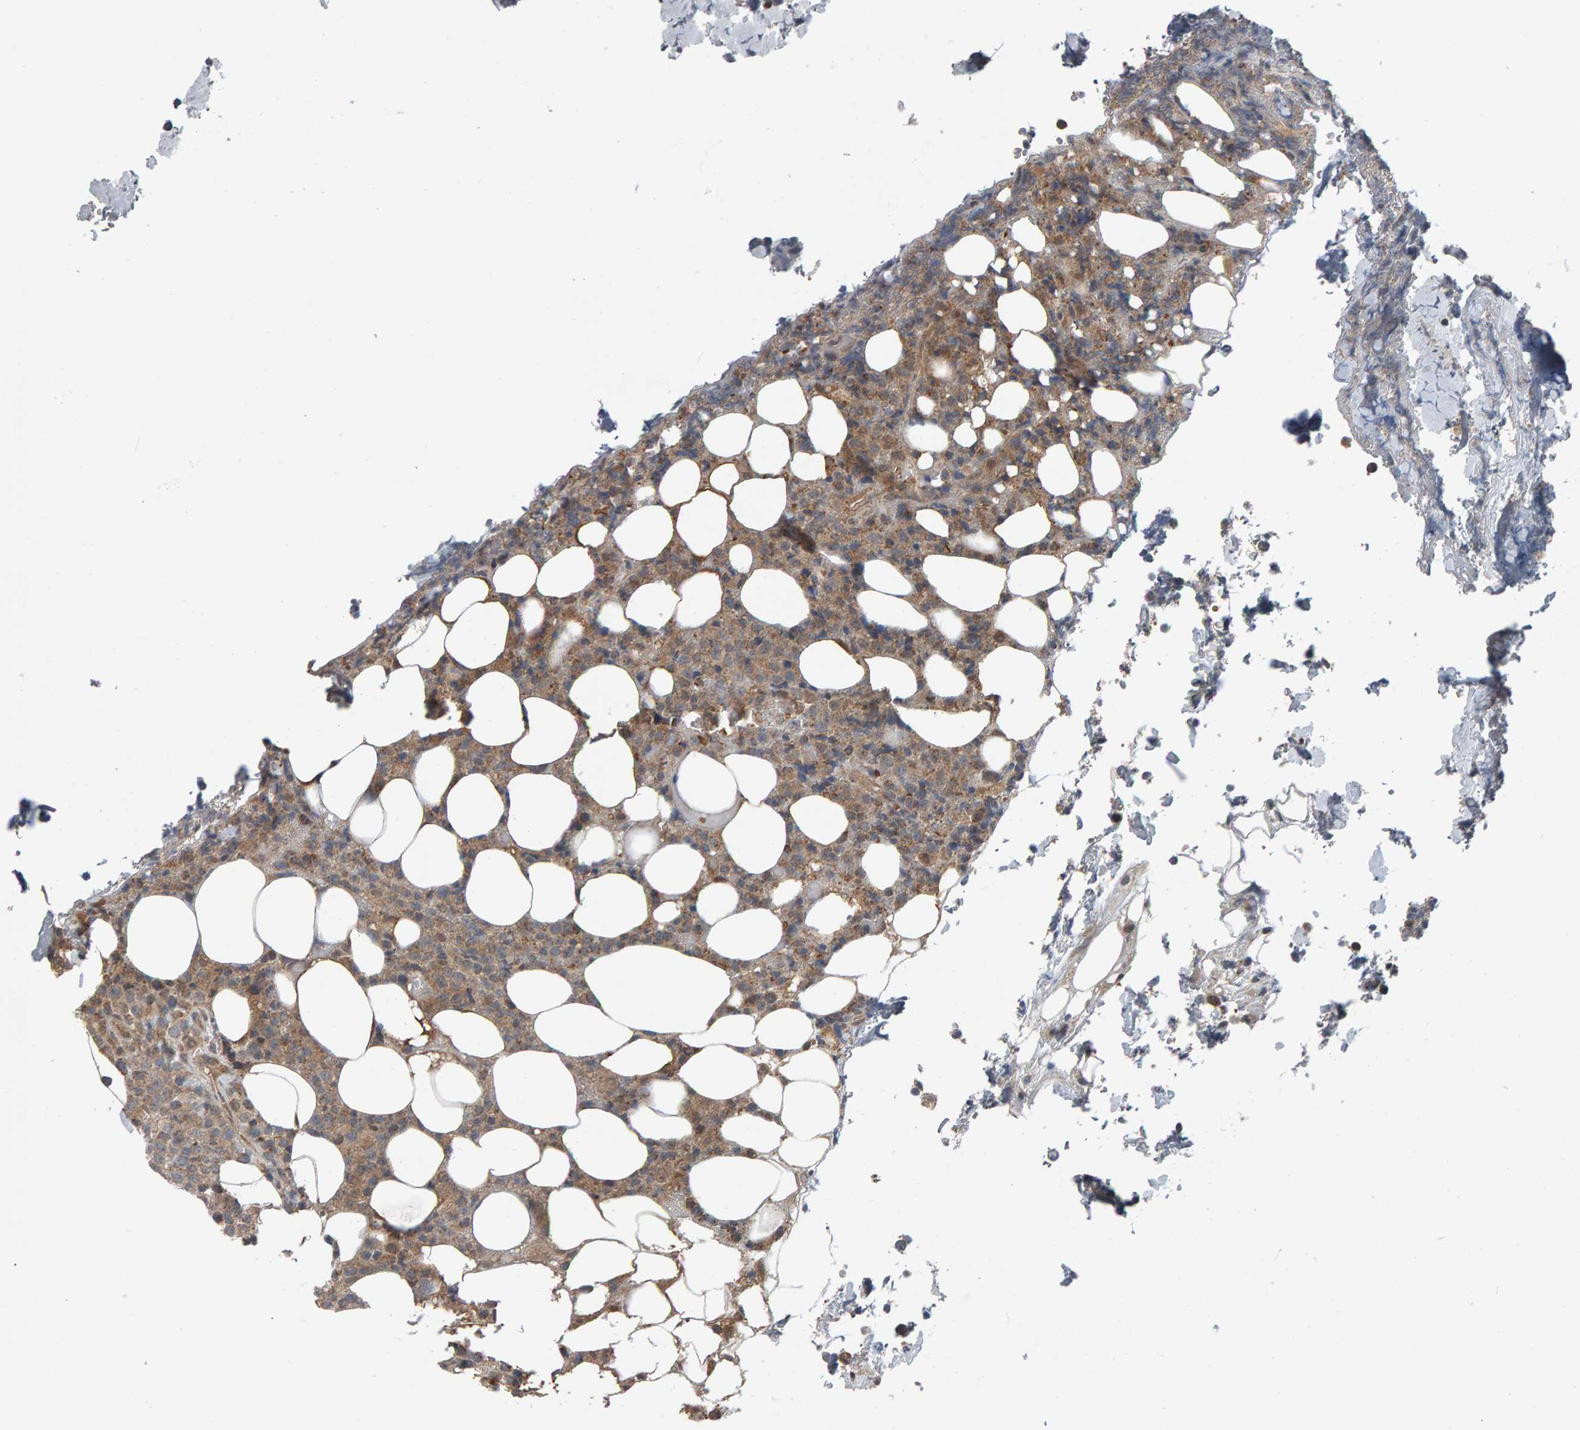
{"staining": {"intensity": "weak", "quantity": ">75%", "location": "cytoplasmic/membranous"}, "tissue": "lymphoma", "cell_type": "Tumor cells", "image_type": "cancer", "snomed": [{"axis": "morphology", "description": "Malignant lymphoma, non-Hodgkin's type, High grade"}, {"axis": "topography", "description": "Lymph node"}], "caption": "Immunohistochemistry (IHC) staining of high-grade malignant lymphoma, non-Hodgkin's type, which displays low levels of weak cytoplasmic/membranous staining in approximately >75% of tumor cells indicating weak cytoplasmic/membranous protein expression. The staining was performed using DAB (3,3'-diaminobenzidine) (brown) for protein detection and nuclei were counterstained in hematoxylin (blue).", "gene": "COASY", "patient": {"sex": "male", "age": 13}}